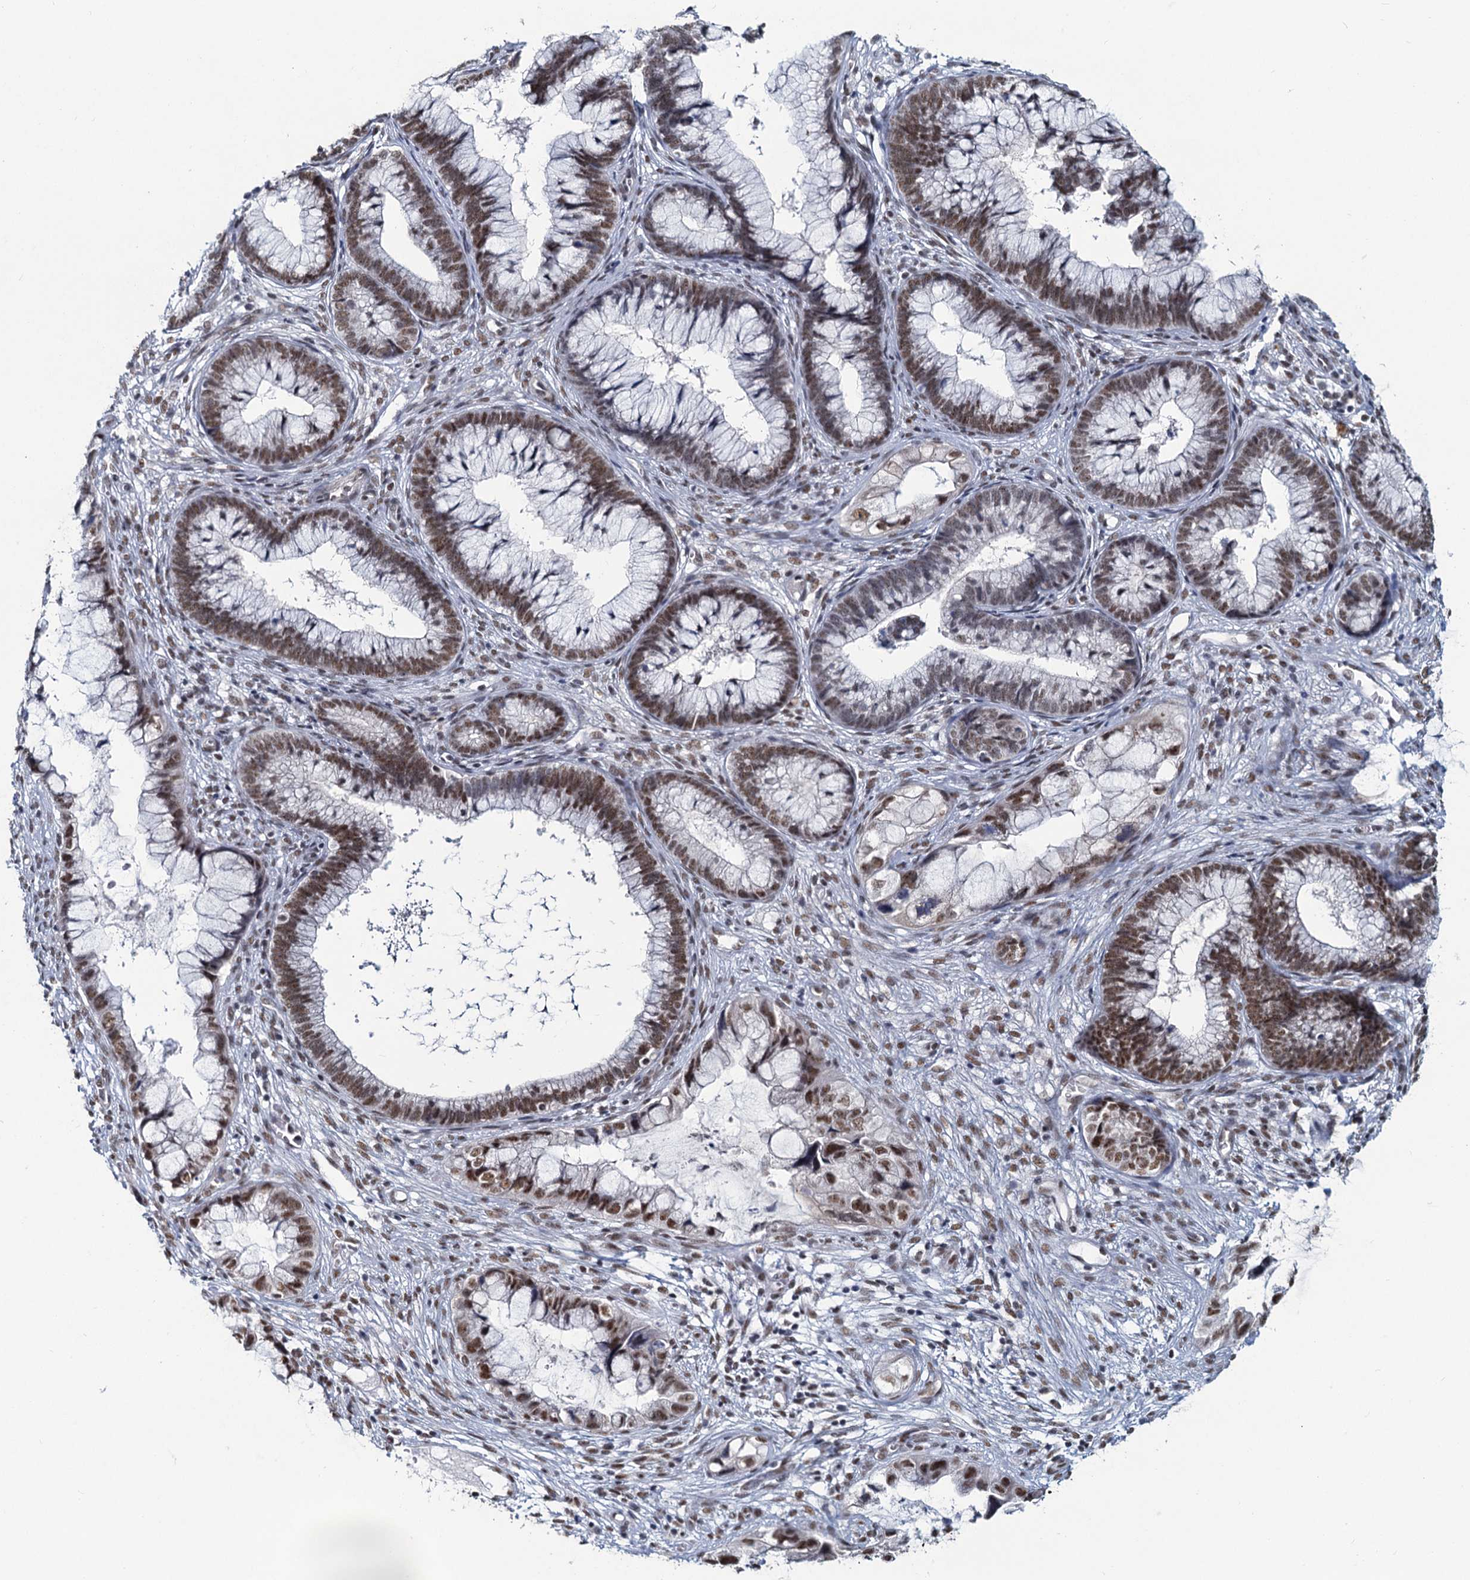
{"staining": {"intensity": "moderate", "quantity": ">75%", "location": "nuclear"}, "tissue": "cervical cancer", "cell_type": "Tumor cells", "image_type": "cancer", "snomed": [{"axis": "morphology", "description": "Adenocarcinoma, NOS"}, {"axis": "topography", "description": "Cervix"}], "caption": "Immunohistochemical staining of human cervical adenocarcinoma shows moderate nuclear protein staining in about >75% of tumor cells.", "gene": "METTL14", "patient": {"sex": "female", "age": 44}}